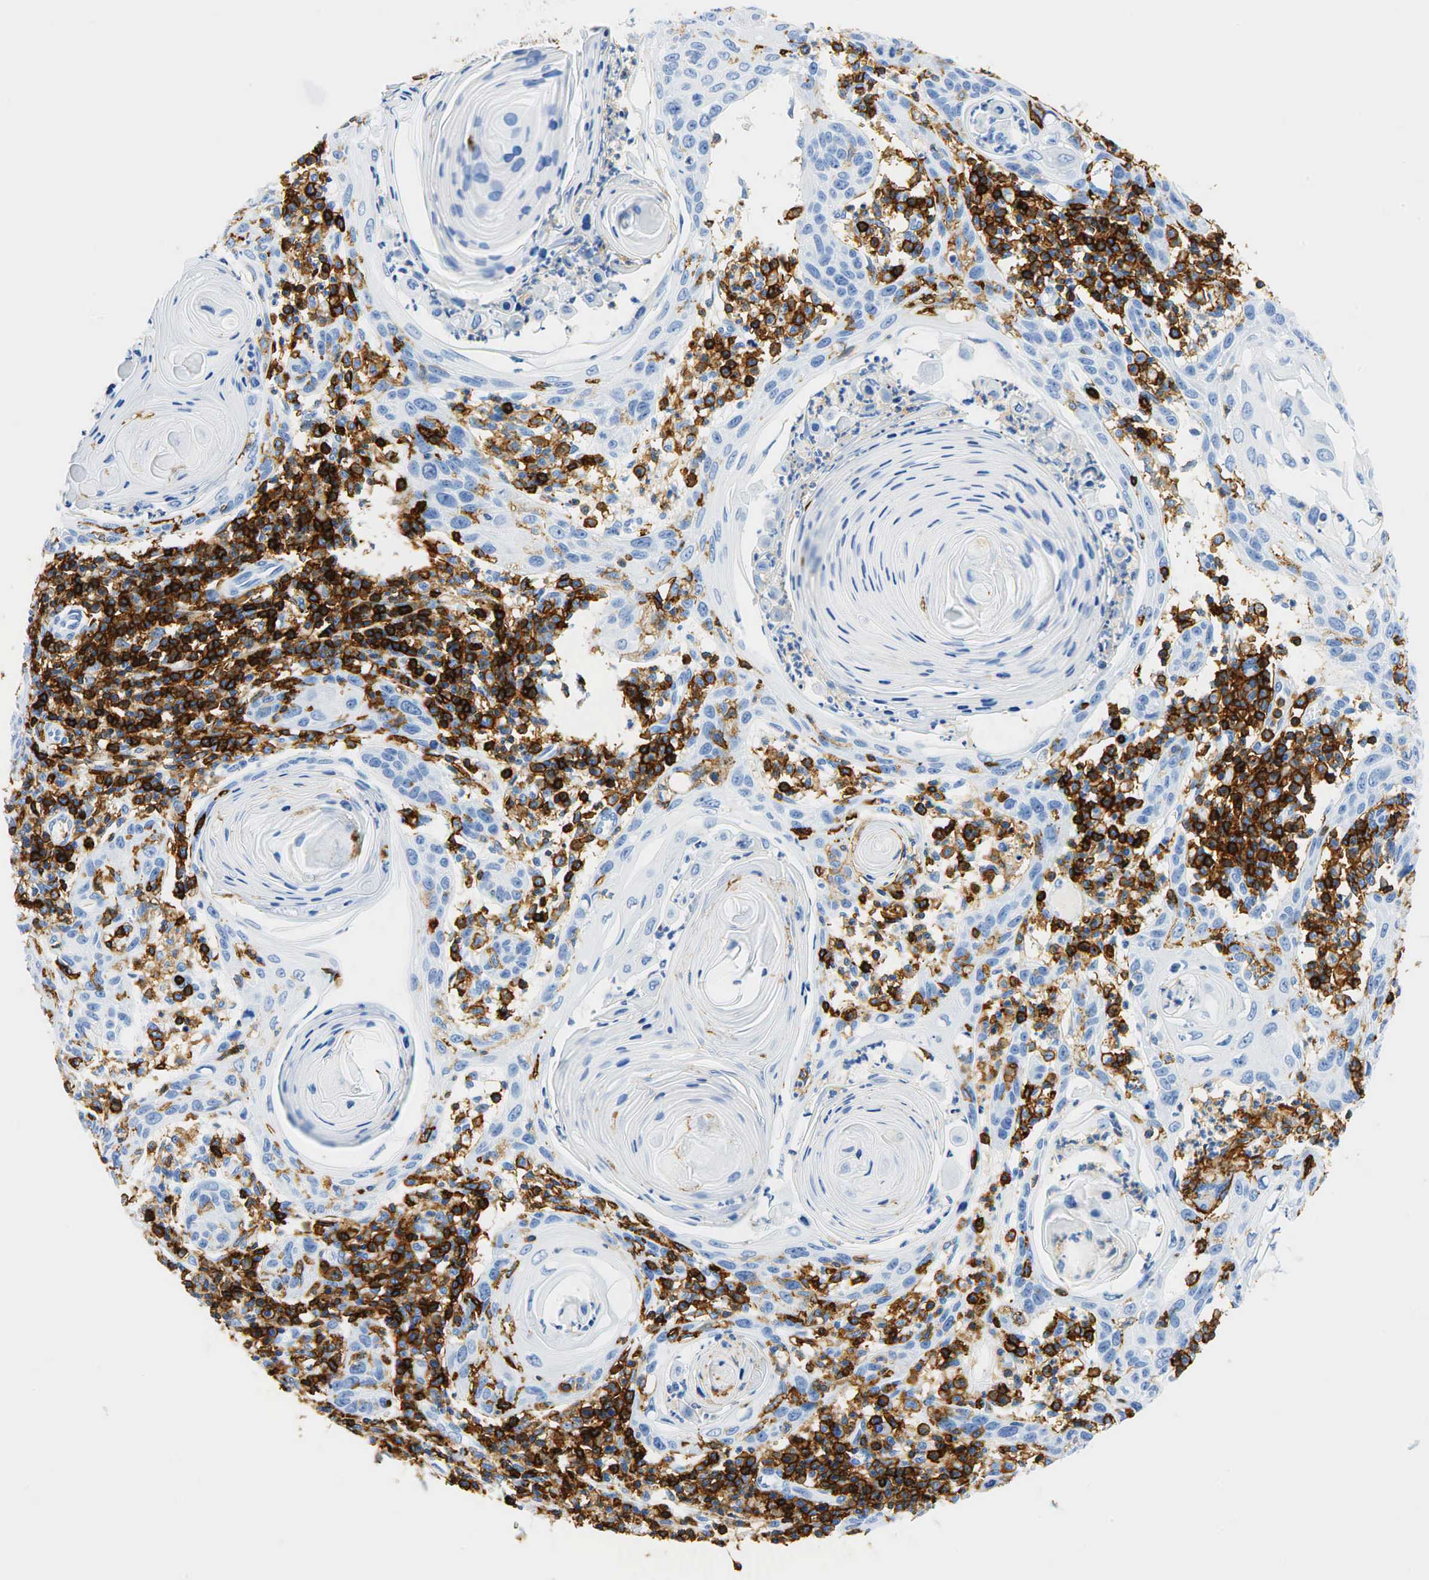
{"staining": {"intensity": "negative", "quantity": "none", "location": "none"}, "tissue": "skin cancer", "cell_type": "Tumor cells", "image_type": "cancer", "snomed": [{"axis": "morphology", "description": "Squamous cell carcinoma, NOS"}, {"axis": "topography", "description": "Skin"}], "caption": "High power microscopy photomicrograph of an IHC photomicrograph of squamous cell carcinoma (skin), revealing no significant staining in tumor cells.", "gene": "PTPRC", "patient": {"sex": "female", "age": 74}}